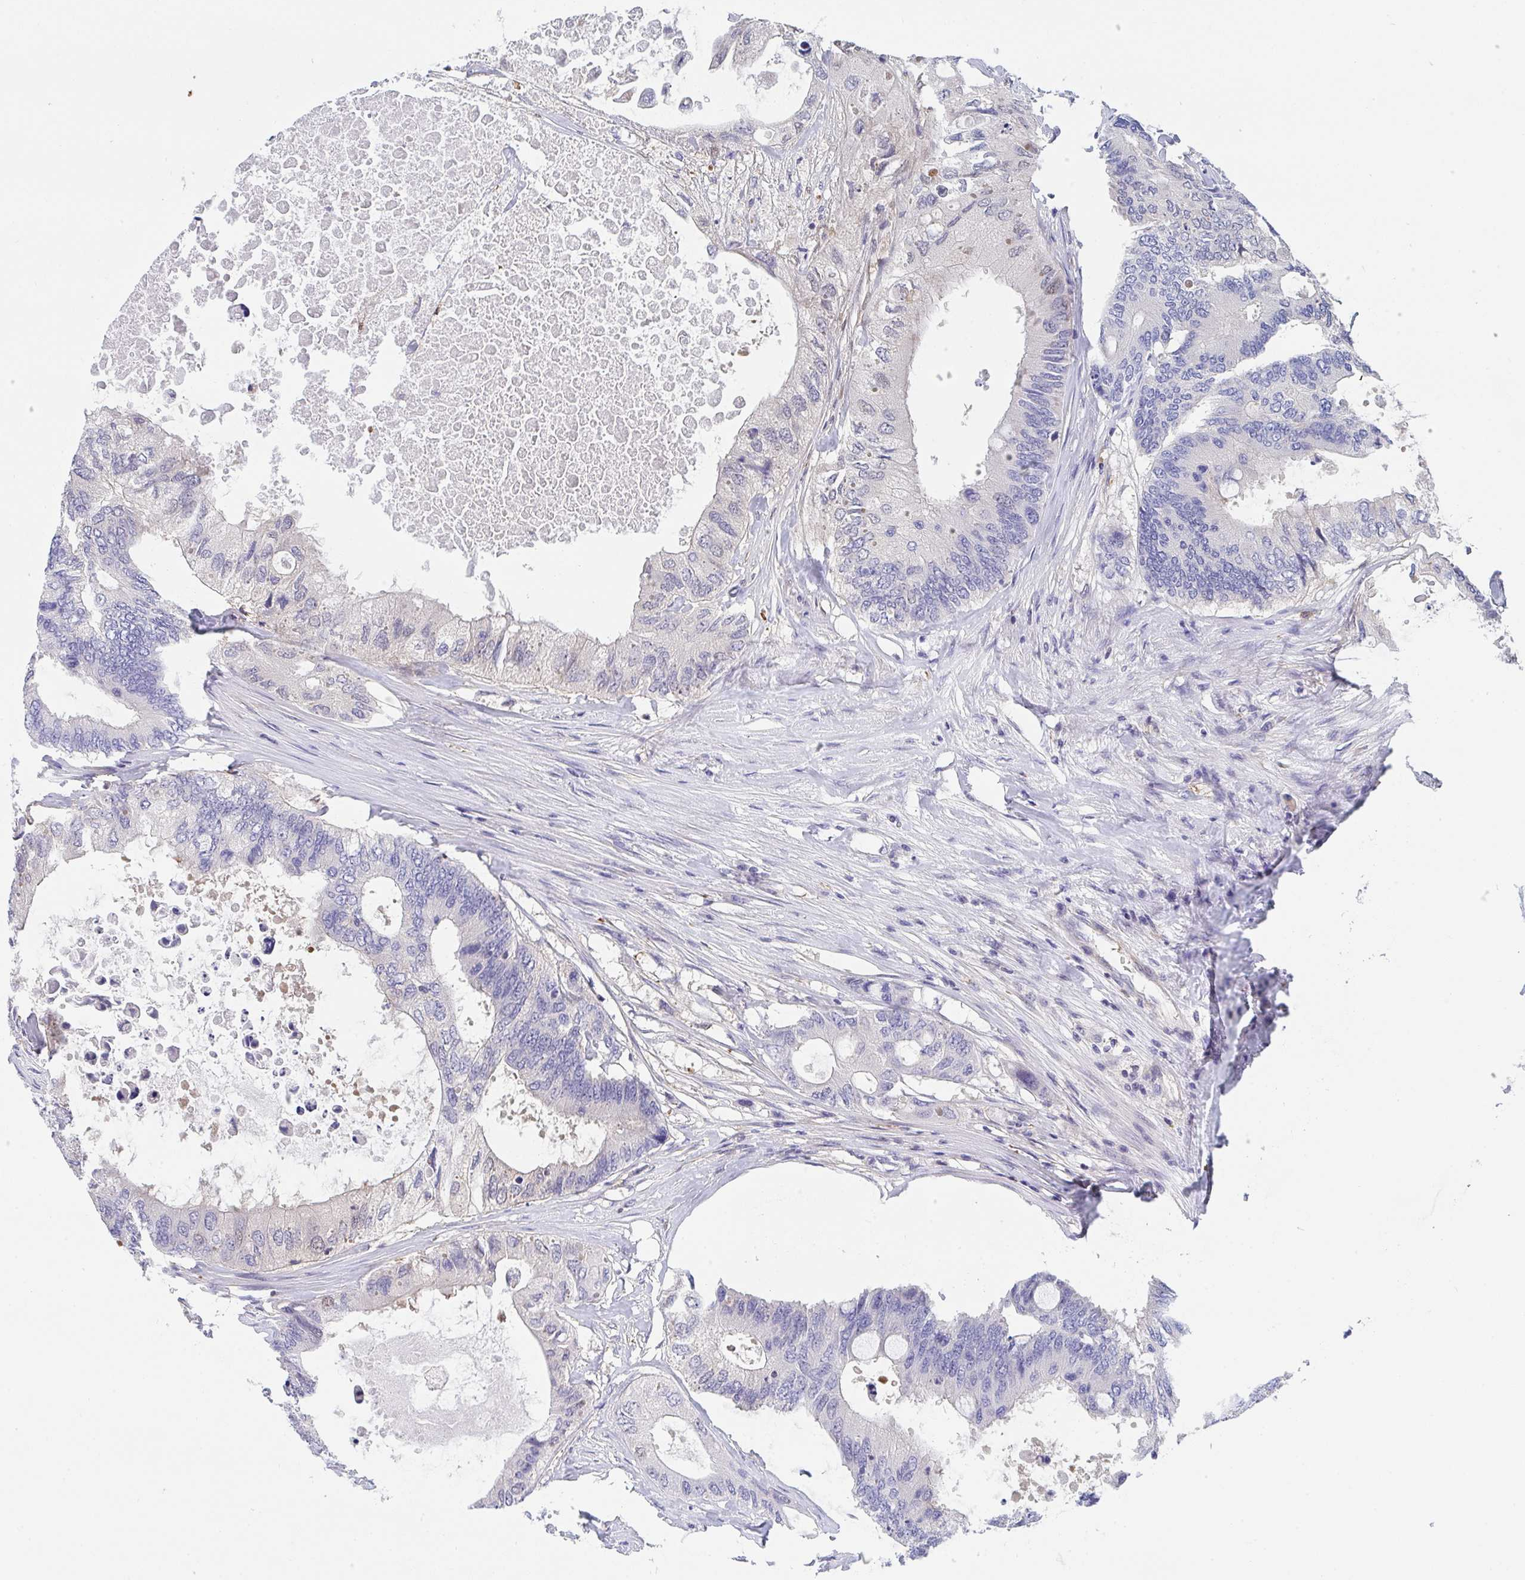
{"staining": {"intensity": "negative", "quantity": "none", "location": "none"}, "tissue": "colorectal cancer", "cell_type": "Tumor cells", "image_type": "cancer", "snomed": [{"axis": "morphology", "description": "Adenocarcinoma, NOS"}, {"axis": "topography", "description": "Colon"}], "caption": "Adenocarcinoma (colorectal) was stained to show a protein in brown. There is no significant staining in tumor cells.", "gene": "P2RX3", "patient": {"sex": "male", "age": 71}}